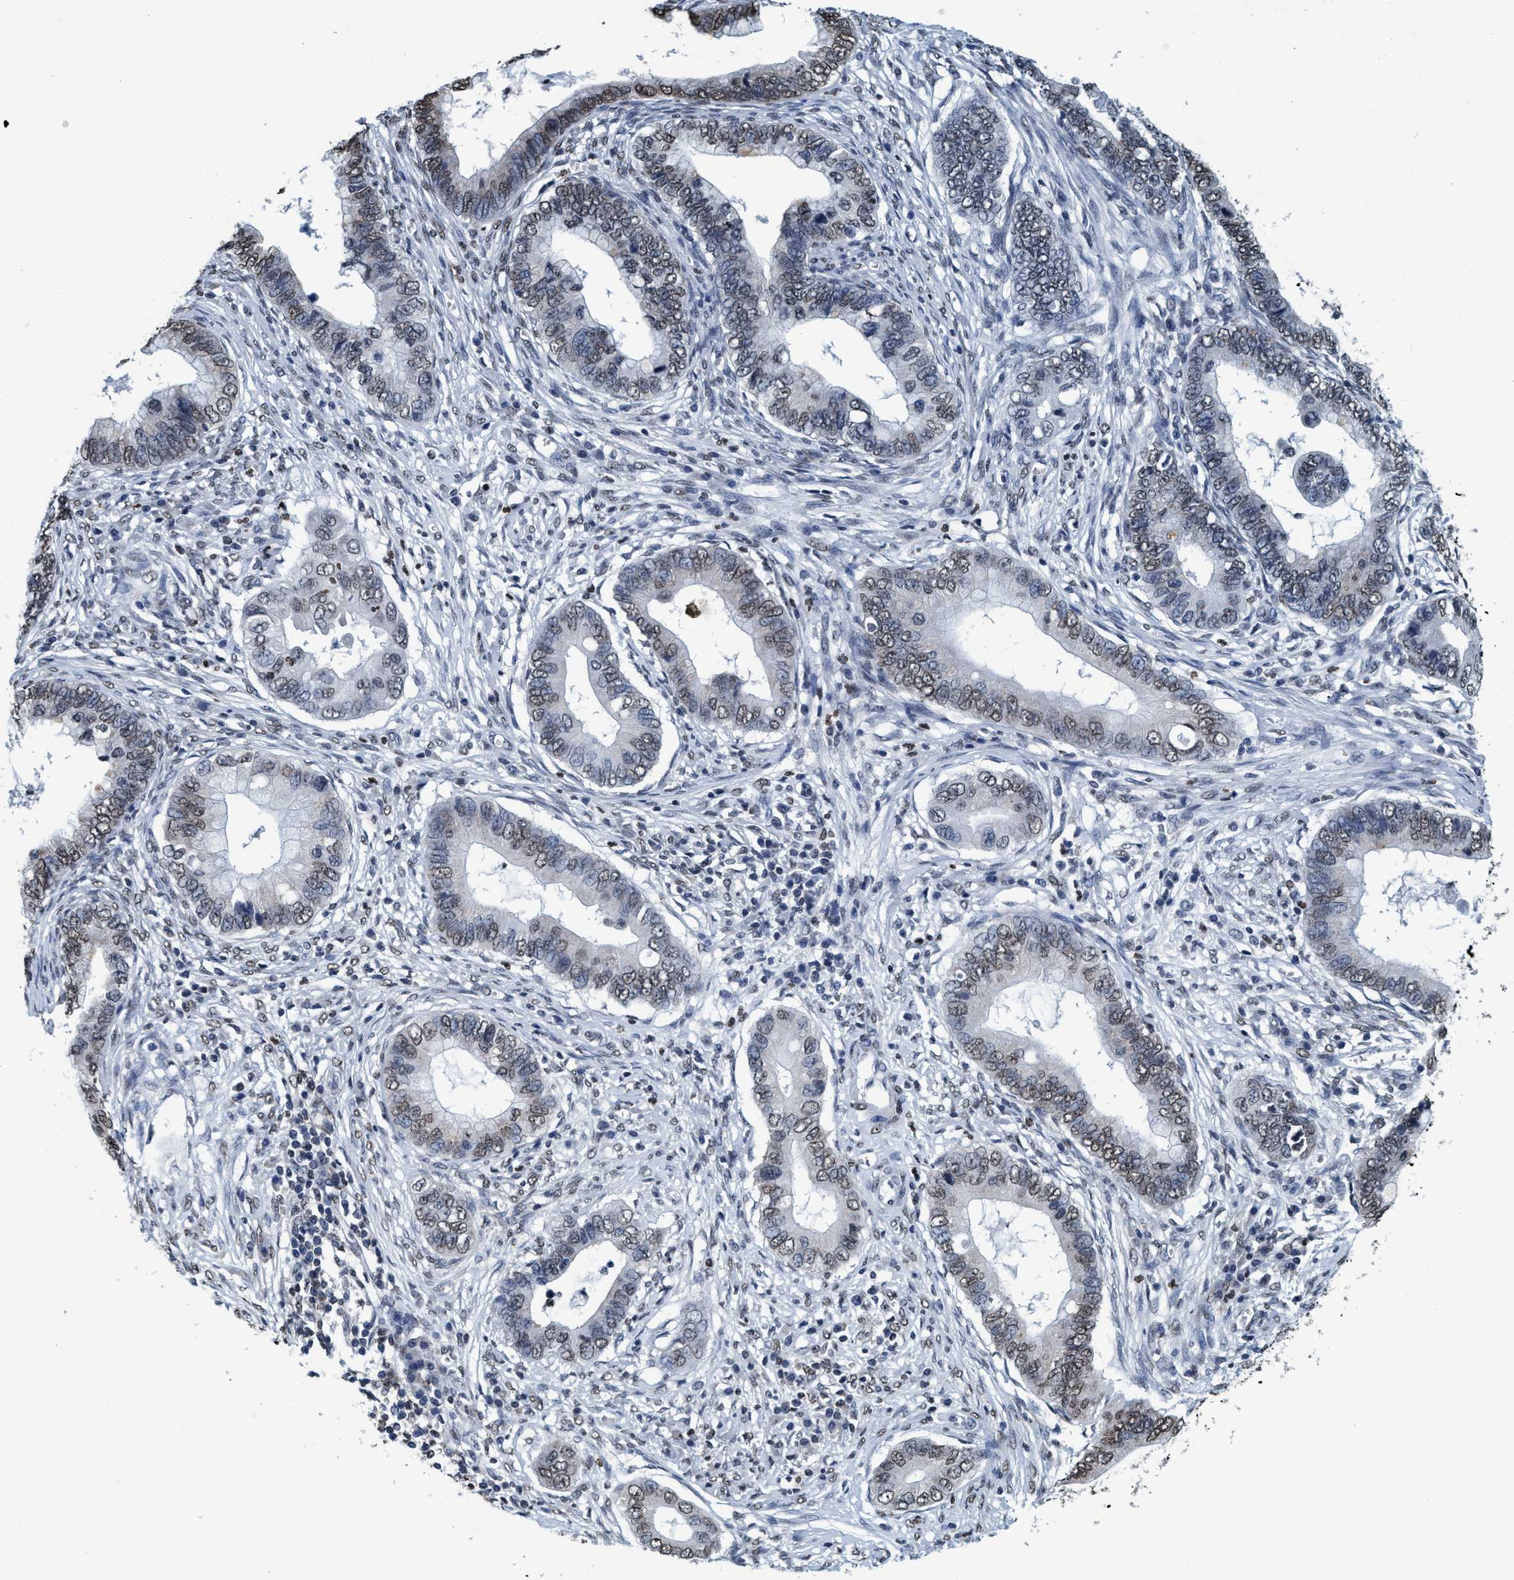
{"staining": {"intensity": "weak", "quantity": ">75%", "location": "nuclear"}, "tissue": "cervical cancer", "cell_type": "Tumor cells", "image_type": "cancer", "snomed": [{"axis": "morphology", "description": "Adenocarcinoma, NOS"}, {"axis": "topography", "description": "Cervix"}], "caption": "Human cervical cancer stained for a protein (brown) reveals weak nuclear positive staining in approximately >75% of tumor cells.", "gene": "CCNE2", "patient": {"sex": "female", "age": 44}}